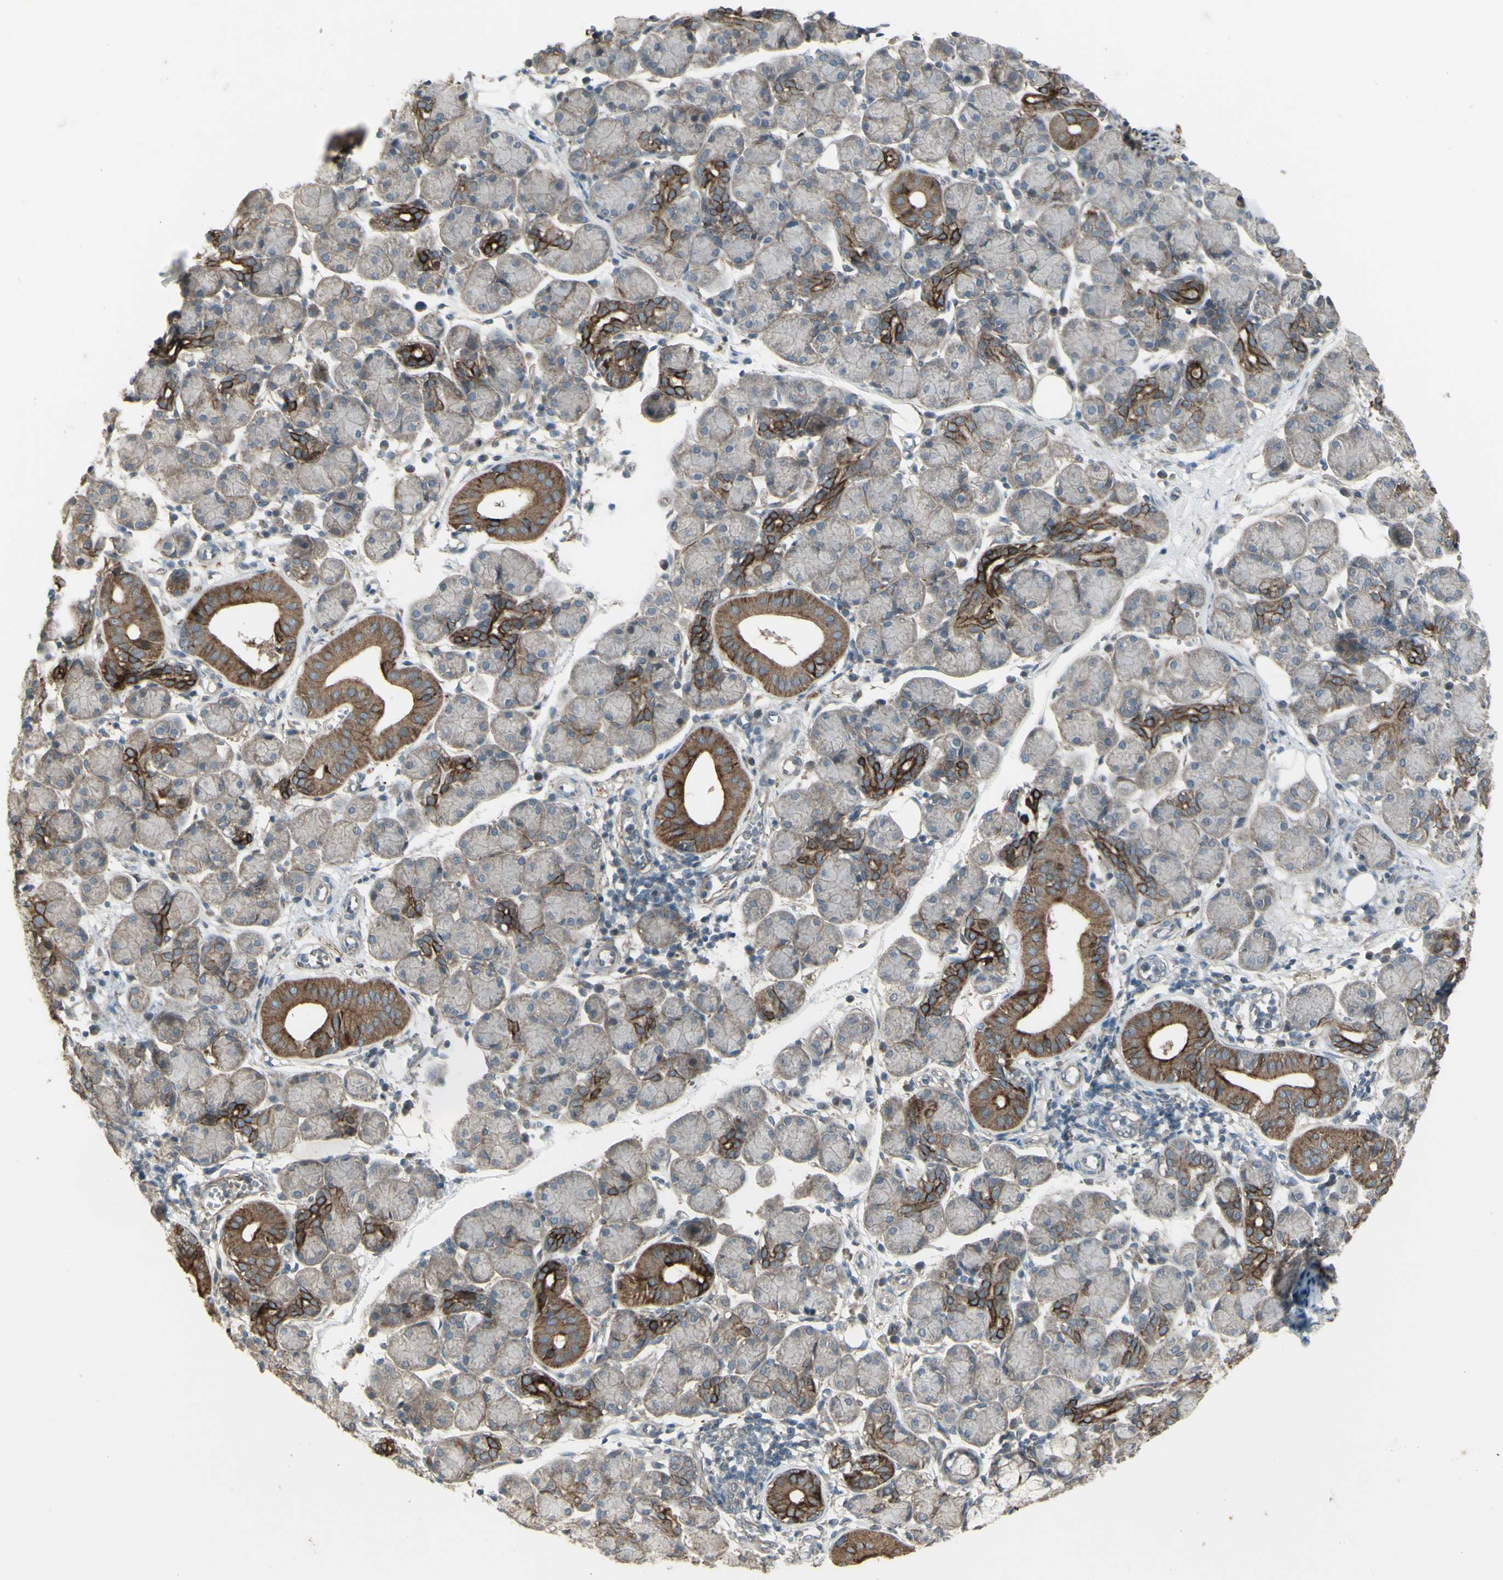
{"staining": {"intensity": "strong", "quantity": "<25%", "location": "cytoplasmic/membranous,nuclear"}, "tissue": "salivary gland", "cell_type": "Glandular cells", "image_type": "normal", "snomed": [{"axis": "morphology", "description": "Normal tissue, NOS"}, {"axis": "morphology", "description": "Inflammation, NOS"}, {"axis": "topography", "description": "Lymph node"}, {"axis": "topography", "description": "Salivary gland"}], "caption": "Immunohistochemistry photomicrograph of normal human salivary gland stained for a protein (brown), which reveals medium levels of strong cytoplasmic/membranous,nuclear expression in approximately <25% of glandular cells.", "gene": "GRAMD1B", "patient": {"sex": "male", "age": 3}}